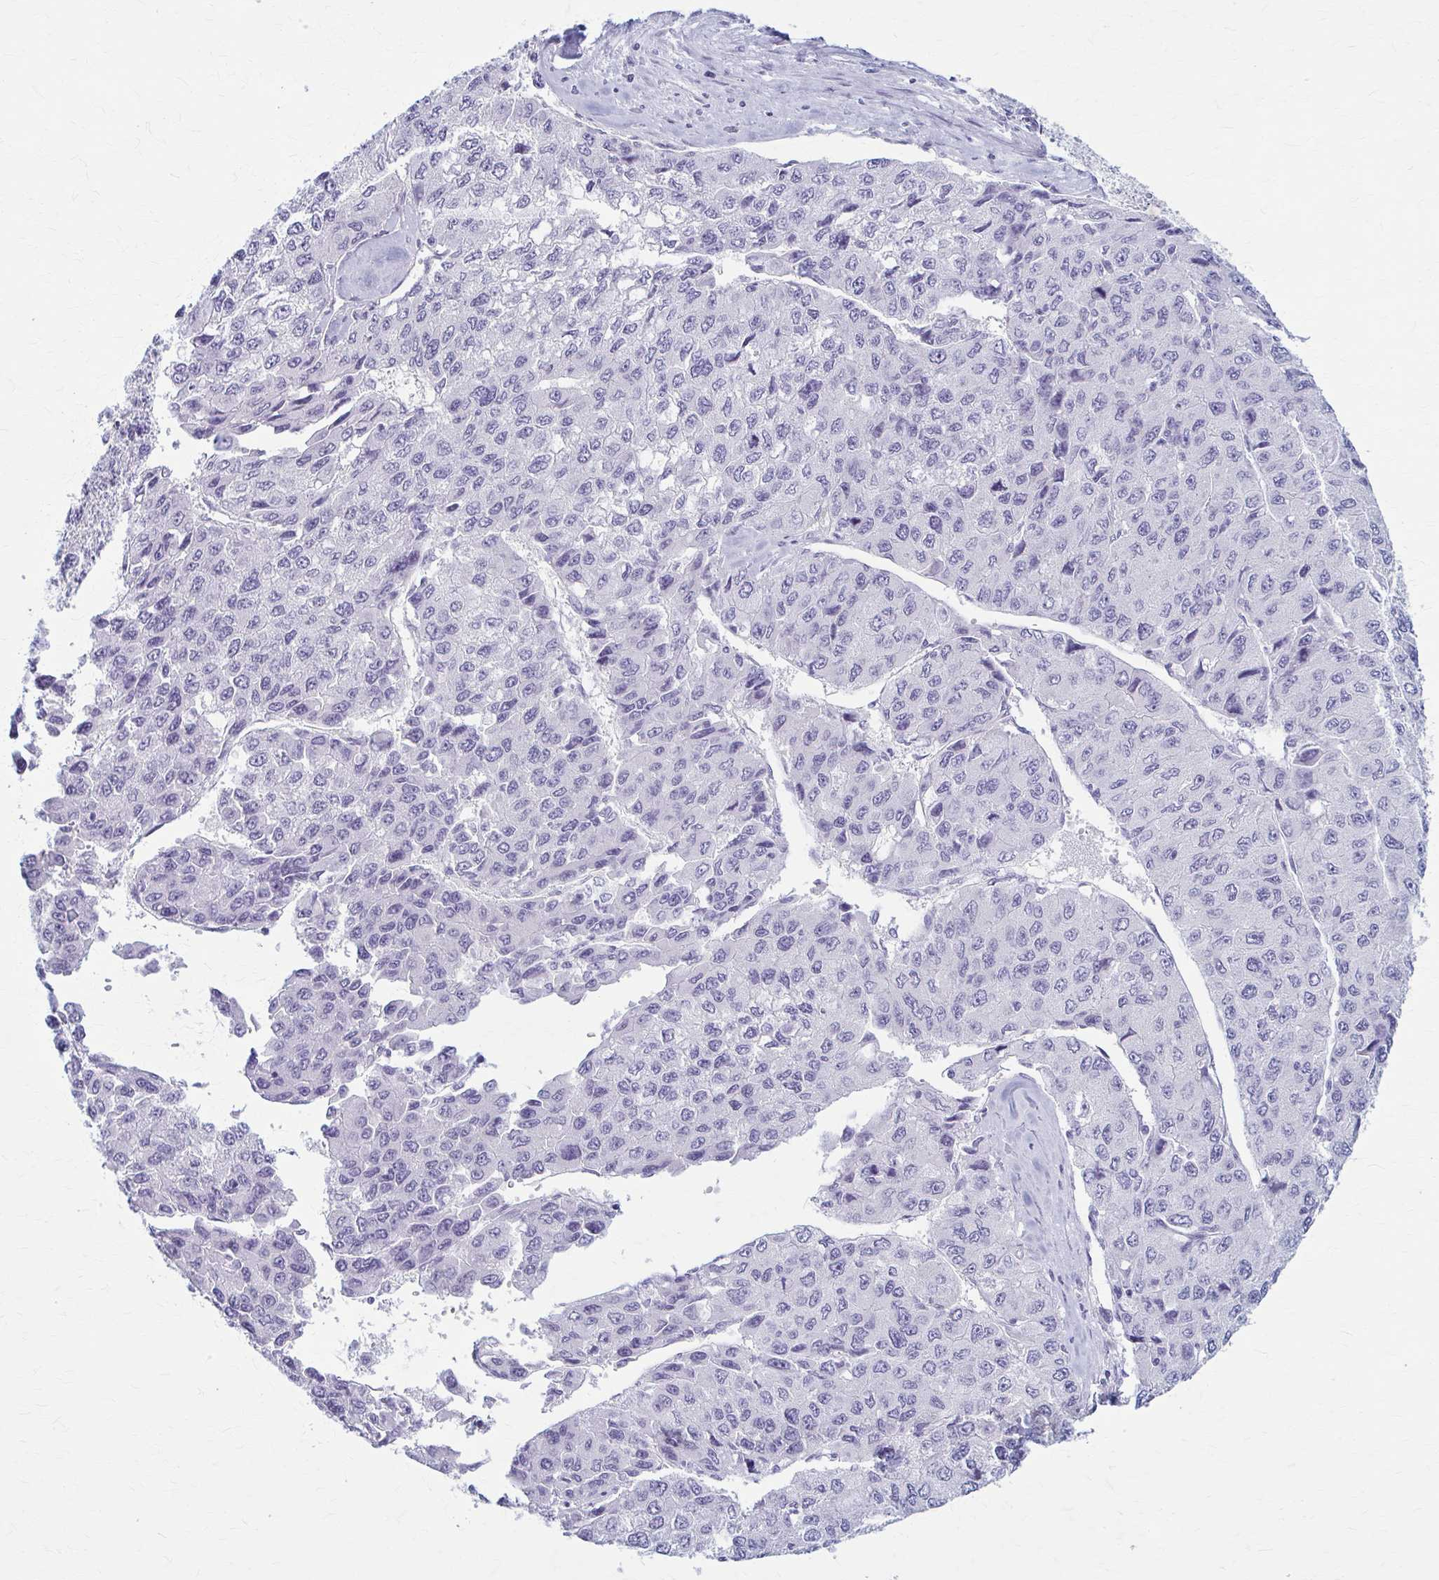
{"staining": {"intensity": "negative", "quantity": "none", "location": "none"}, "tissue": "liver cancer", "cell_type": "Tumor cells", "image_type": "cancer", "snomed": [{"axis": "morphology", "description": "Carcinoma, Hepatocellular, NOS"}, {"axis": "topography", "description": "Liver"}], "caption": "Human liver cancer stained for a protein using immunohistochemistry exhibits no positivity in tumor cells.", "gene": "PRKRA", "patient": {"sex": "female", "age": 66}}